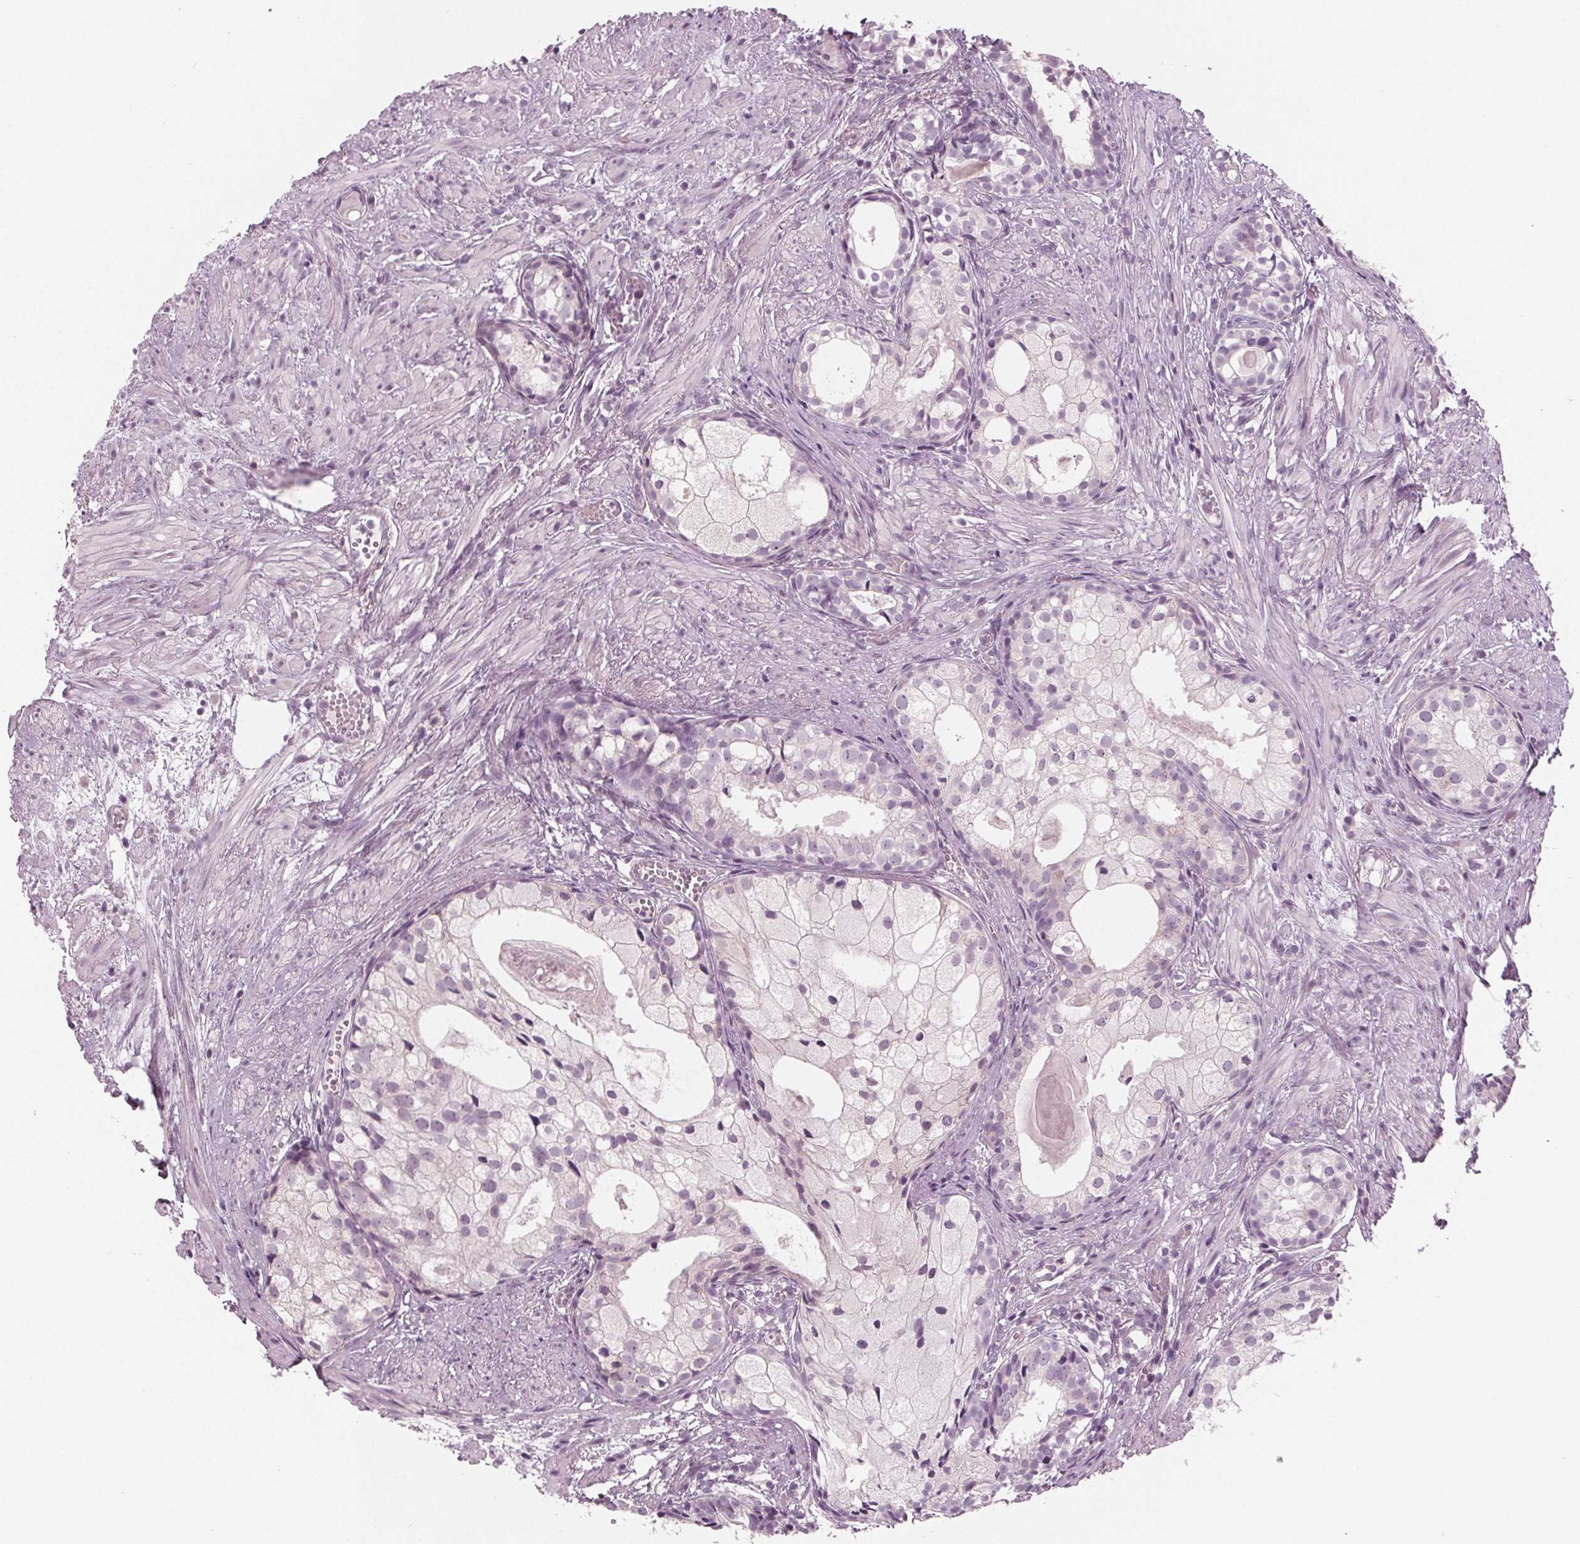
{"staining": {"intensity": "negative", "quantity": "none", "location": "none"}, "tissue": "prostate cancer", "cell_type": "Tumor cells", "image_type": "cancer", "snomed": [{"axis": "morphology", "description": "Adenocarcinoma, High grade"}, {"axis": "topography", "description": "Prostate"}], "caption": "A photomicrograph of human adenocarcinoma (high-grade) (prostate) is negative for staining in tumor cells. Brightfield microscopy of immunohistochemistry stained with DAB (brown) and hematoxylin (blue), captured at high magnification.", "gene": "PRAP1", "patient": {"sex": "male", "age": 85}}